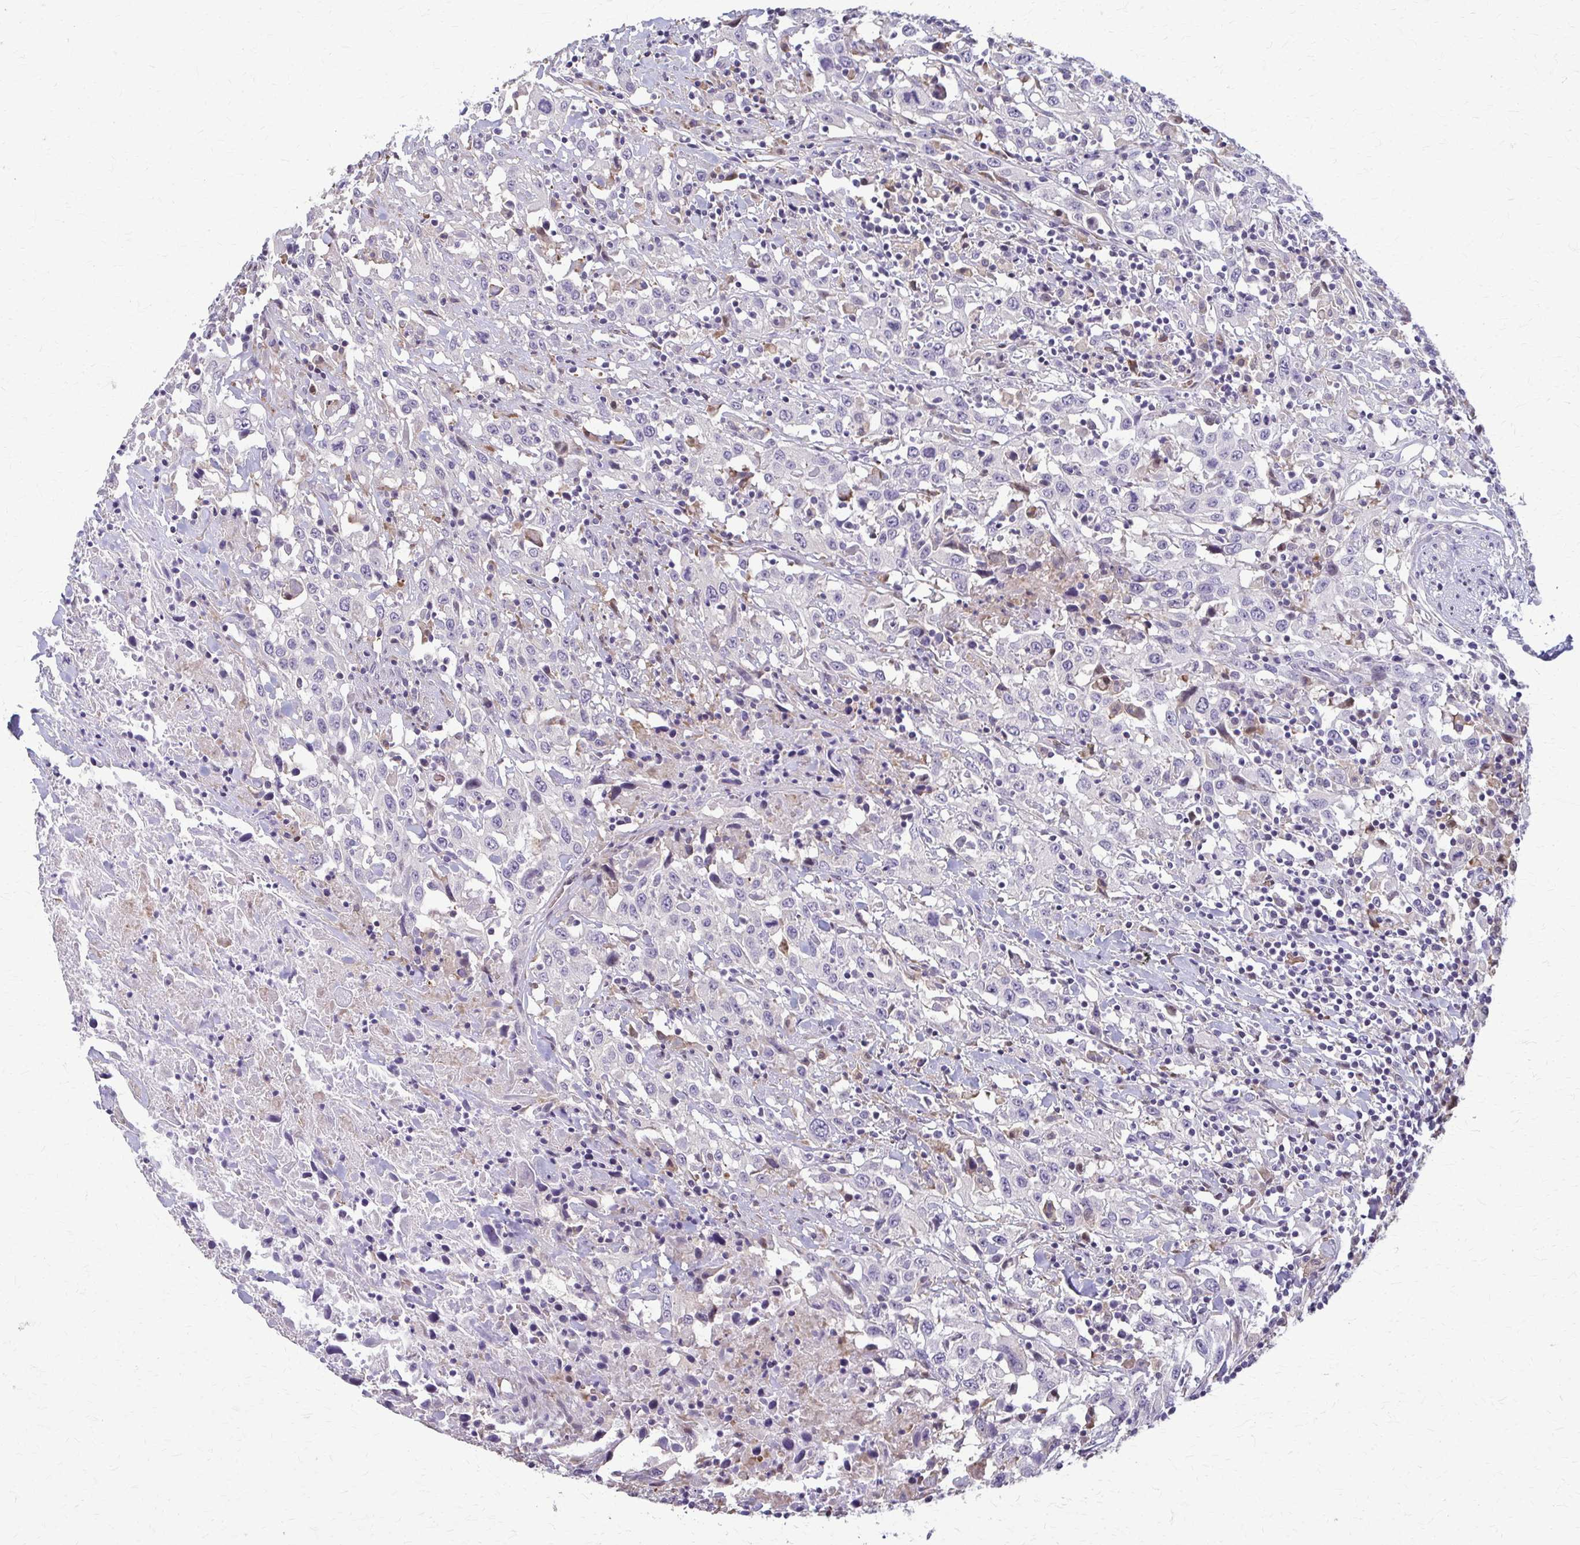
{"staining": {"intensity": "negative", "quantity": "none", "location": "none"}, "tissue": "urothelial cancer", "cell_type": "Tumor cells", "image_type": "cancer", "snomed": [{"axis": "morphology", "description": "Urothelial carcinoma, High grade"}, {"axis": "topography", "description": "Urinary bladder"}], "caption": "Urothelial cancer was stained to show a protein in brown. There is no significant expression in tumor cells.", "gene": "ZNF34", "patient": {"sex": "male", "age": 61}}